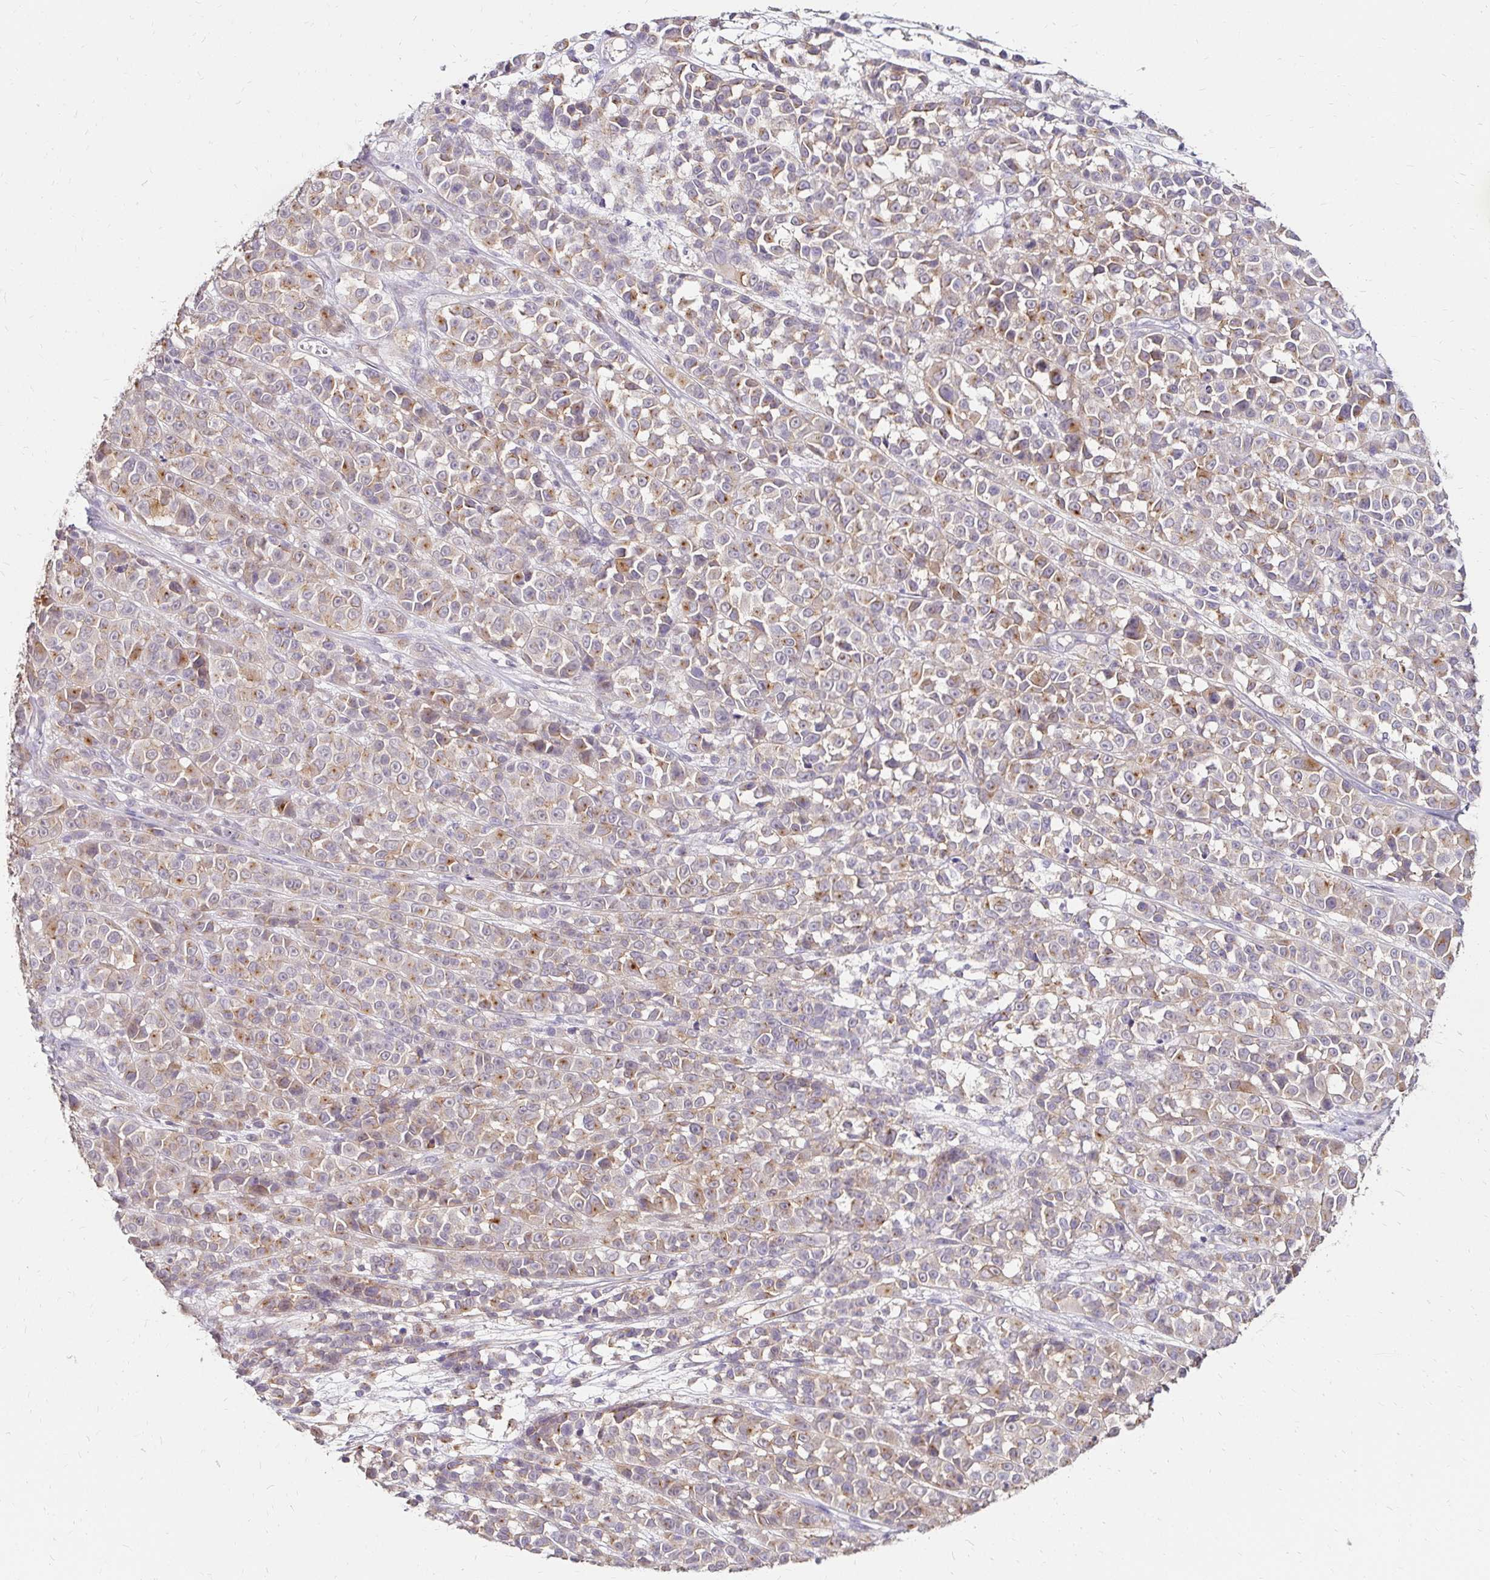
{"staining": {"intensity": "weak", "quantity": "25%-75%", "location": "cytoplasmic/membranous"}, "tissue": "melanoma", "cell_type": "Tumor cells", "image_type": "cancer", "snomed": [{"axis": "morphology", "description": "Malignant melanoma, NOS"}, {"axis": "topography", "description": "Skin"}, {"axis": "topography", "description": "Skin of back"}], "caption": "Immunohistochemistry of melanoma shows low levels of weak cytoplasmic/membranous positivity in approximately 25%-75% of tumor cells. Ihc stains the protein in brown and the nuclei are stained blue.", "gene": "PRIMA1", "patient": {"sex": "male", "age": 91}}